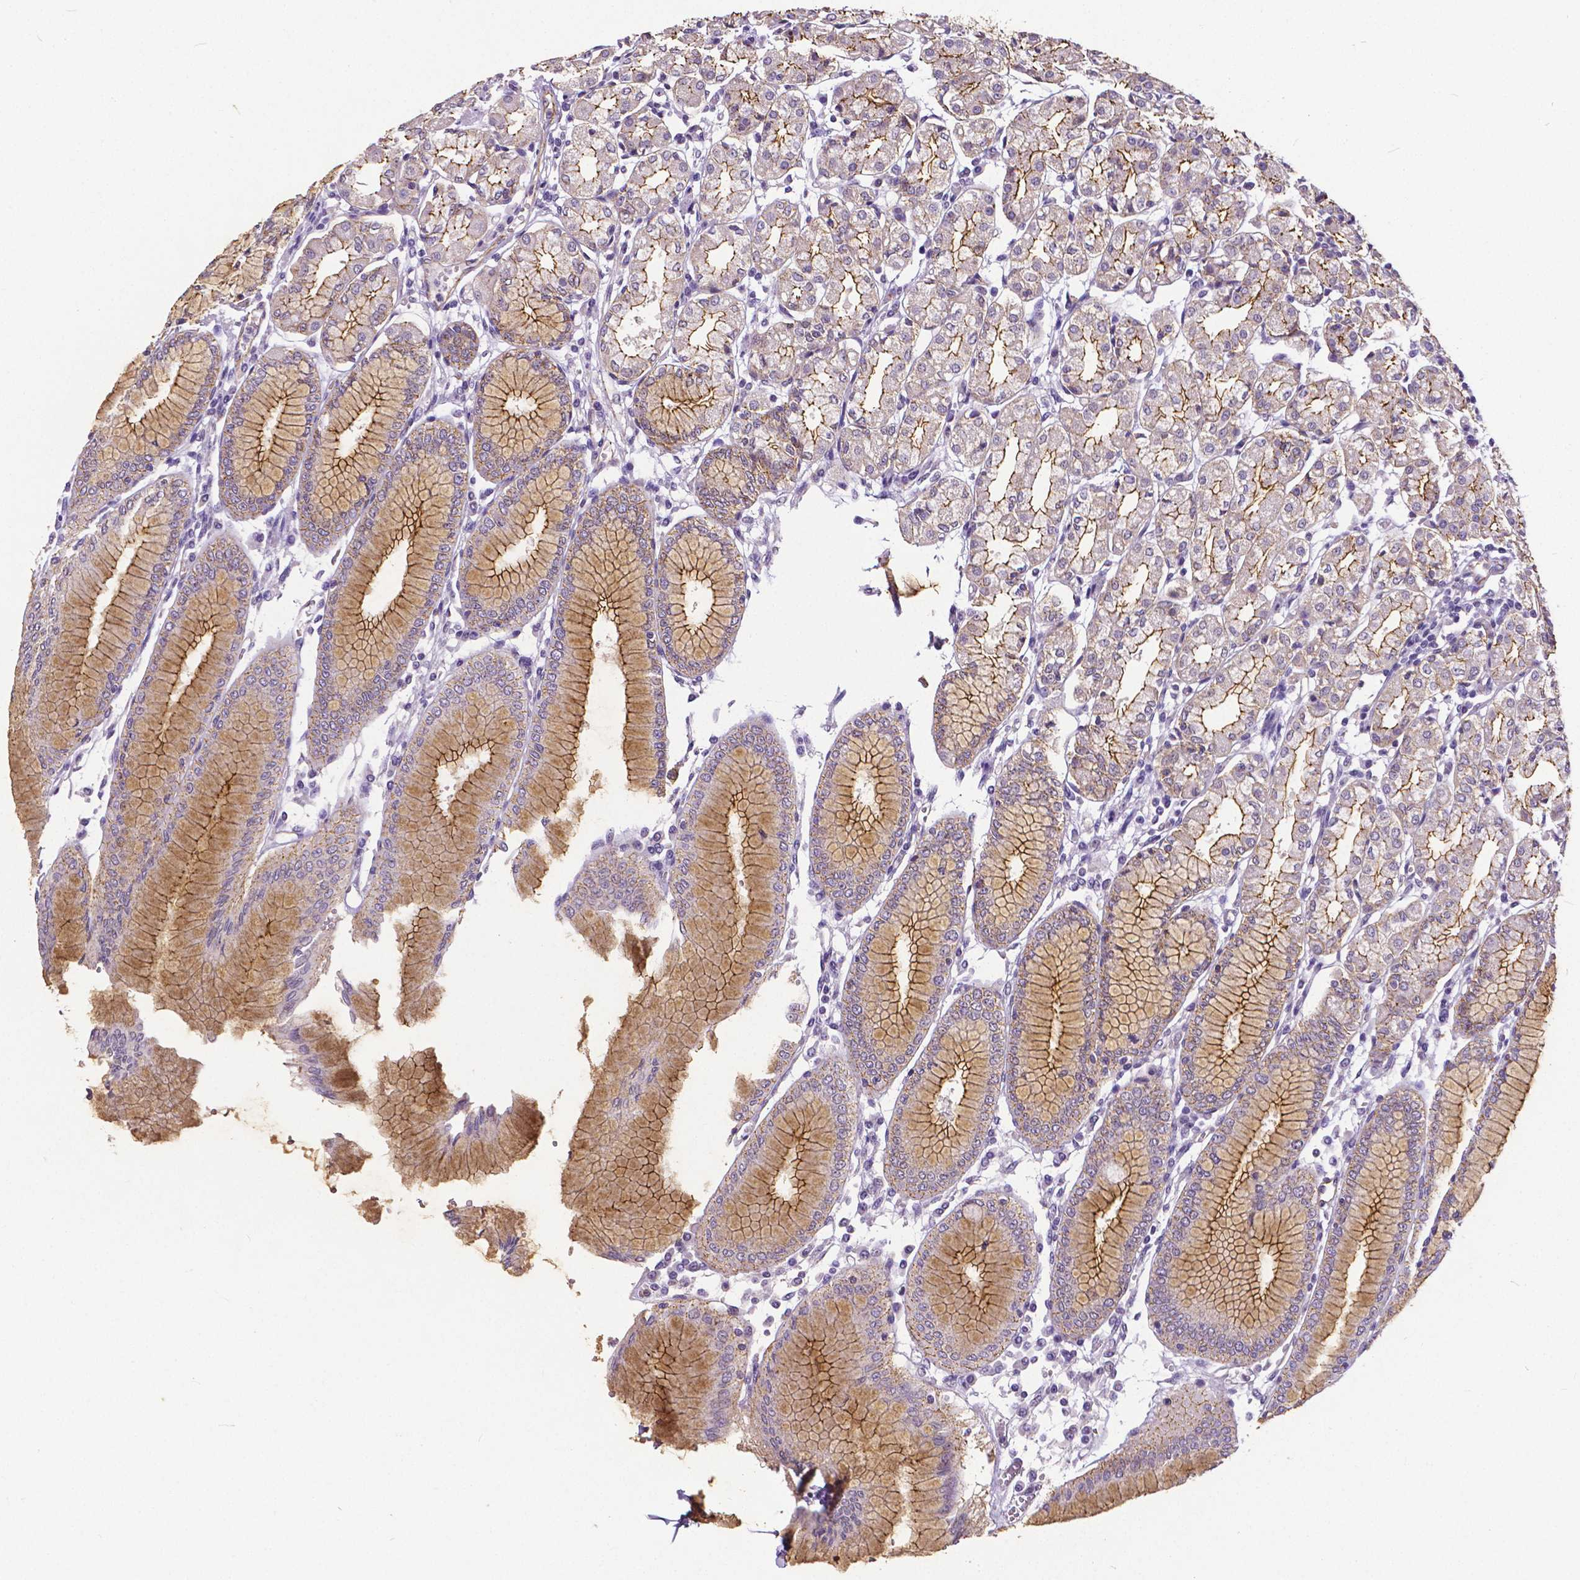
{"staining": {"intensity": "moderate", "quantity": ">75%", "location": "cytoplasmic/membranous"}, "tissue": "stomach", "cell_type": "Glandular cells", "image_type": "normal", "snomed": [{"axis": "morphology", "description": "Normal tissue, NOS"}, {"axis": "topography", "description": "Skeletal muscle"}, {"axis": "topography", "description": "Stomach"}], "caption": "Protein staining by immunohistochemistry displays moderate cytoplasmic/membranous positivity in about >75% of glandular cells in benign stomach. The staining is performed using DAB brown chromogen to label protein expression. The nuclei are counter-stained blue using hematoxylin.", "gene": "OCLN", "patient": {"sex": "female", "age": 57}}